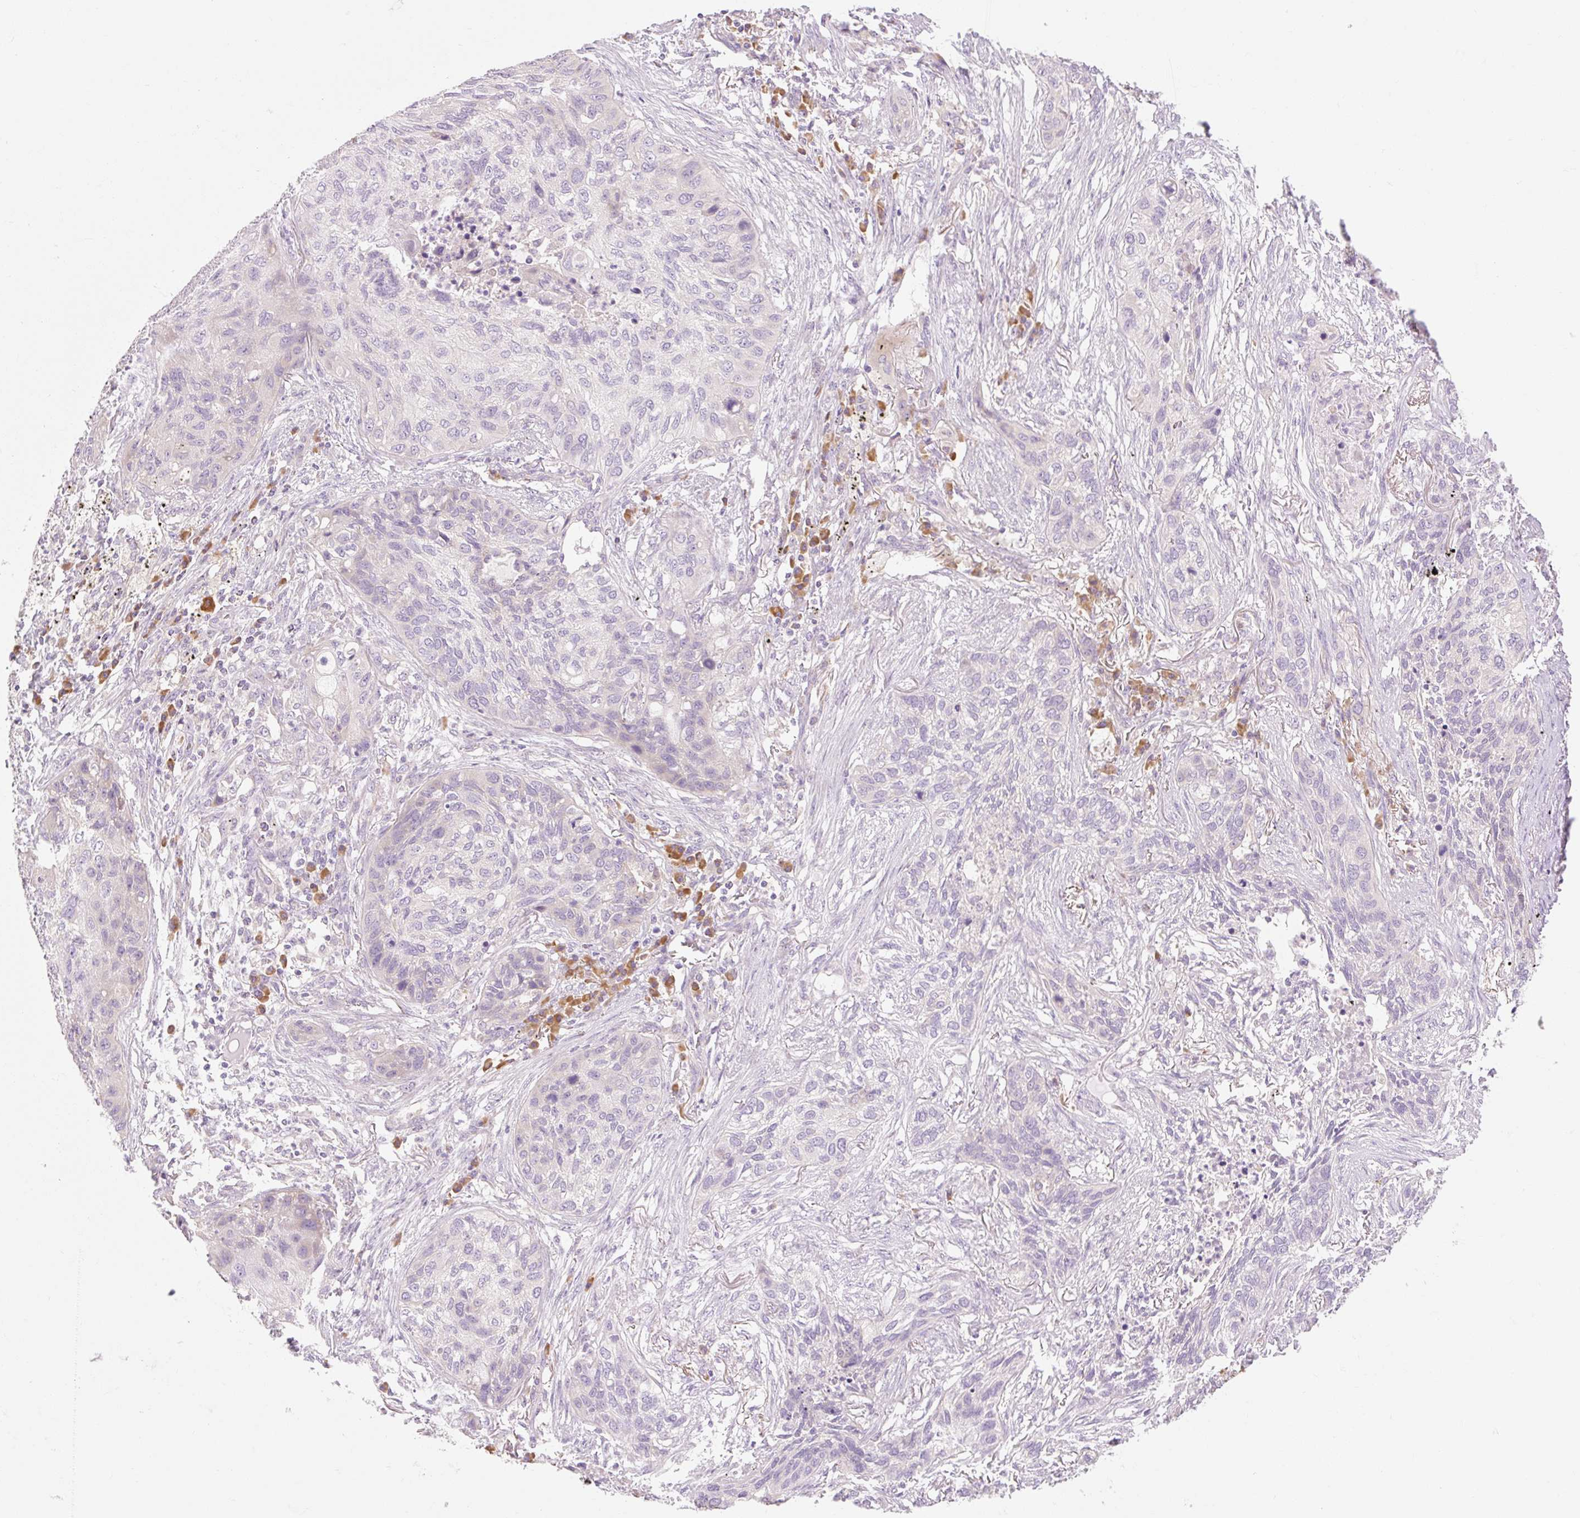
{"staining": {"intensity": "negative", "quantity": "none", "location": "none"}, "tissue": "lung cancer", "cell_type": "Tumor cells", "image_type": "cancer", "snomed": [{"axis": "morphology", "description": "Squamous cell carcinoma, NOS"}, {"axis": "topography", "description": "Lung"}], "caption": "High magnification brightfield microscopy of lung cancer stained with DAB (brown) and counterstained with hematoxylin (blue): tumor cells show no significant expression.", "gene": "MYO1D", "patient": {"sex": "female", "age": 63}}